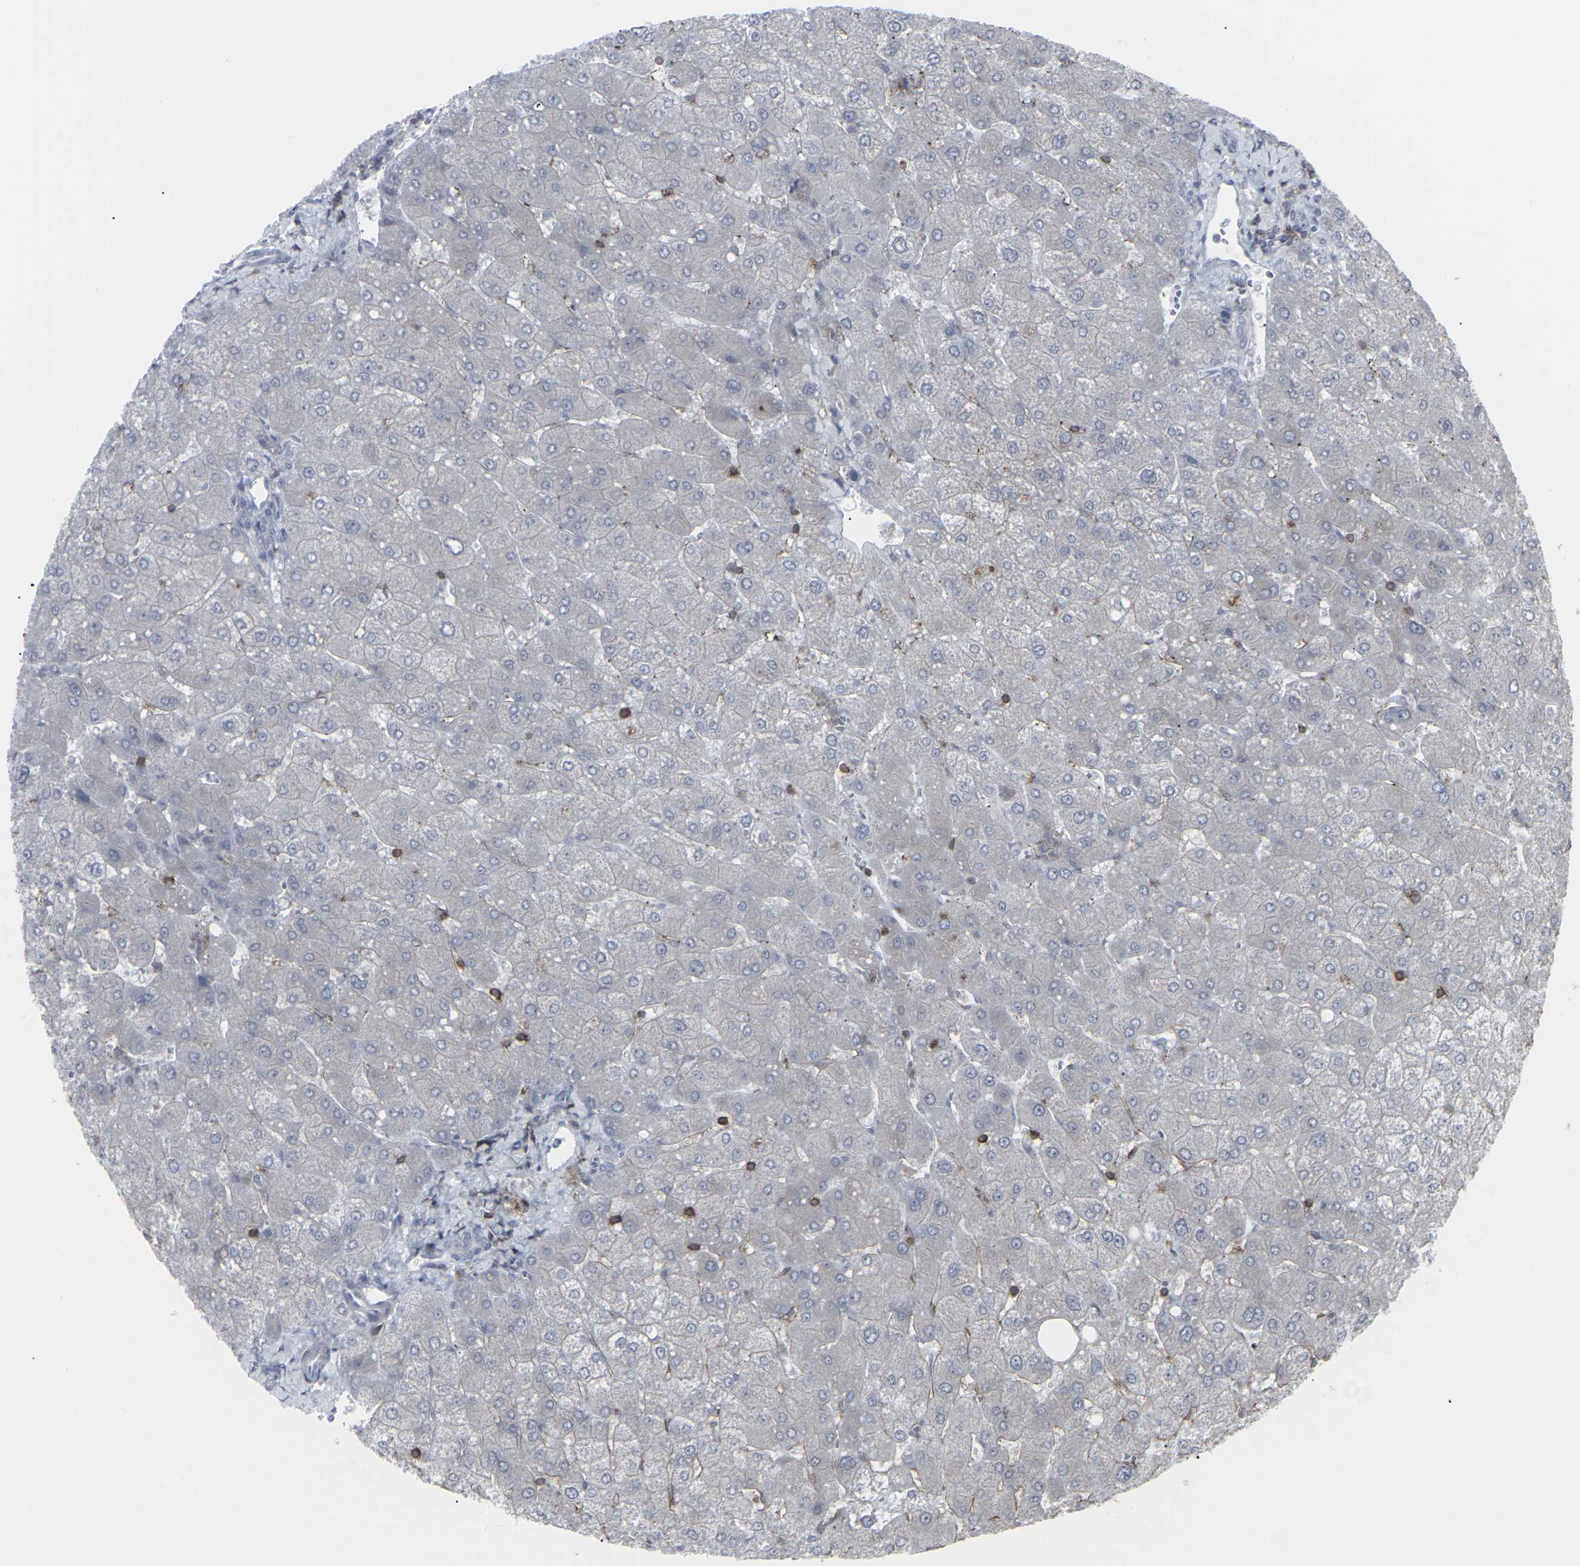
{"staining": {"intensity": "negative", "quantity": "none", "location": "none"}, "tissue": "liver", "cell_type": "Cholangiocytes", "image_type": "normal", "snomed": [{"axis": "morphology", "description": "Normal tissue, NOS"}, {"axis": "topography", "description": "Liver"}], "caption": "A high-resolution micrograph shows immunohistochemistry (IHC) staining of unremarkable liver, which exhibits no significant staining in cholangiocytes.", "gene": "APOBEC2", "patient": {"sex": "male", "age": 55}}